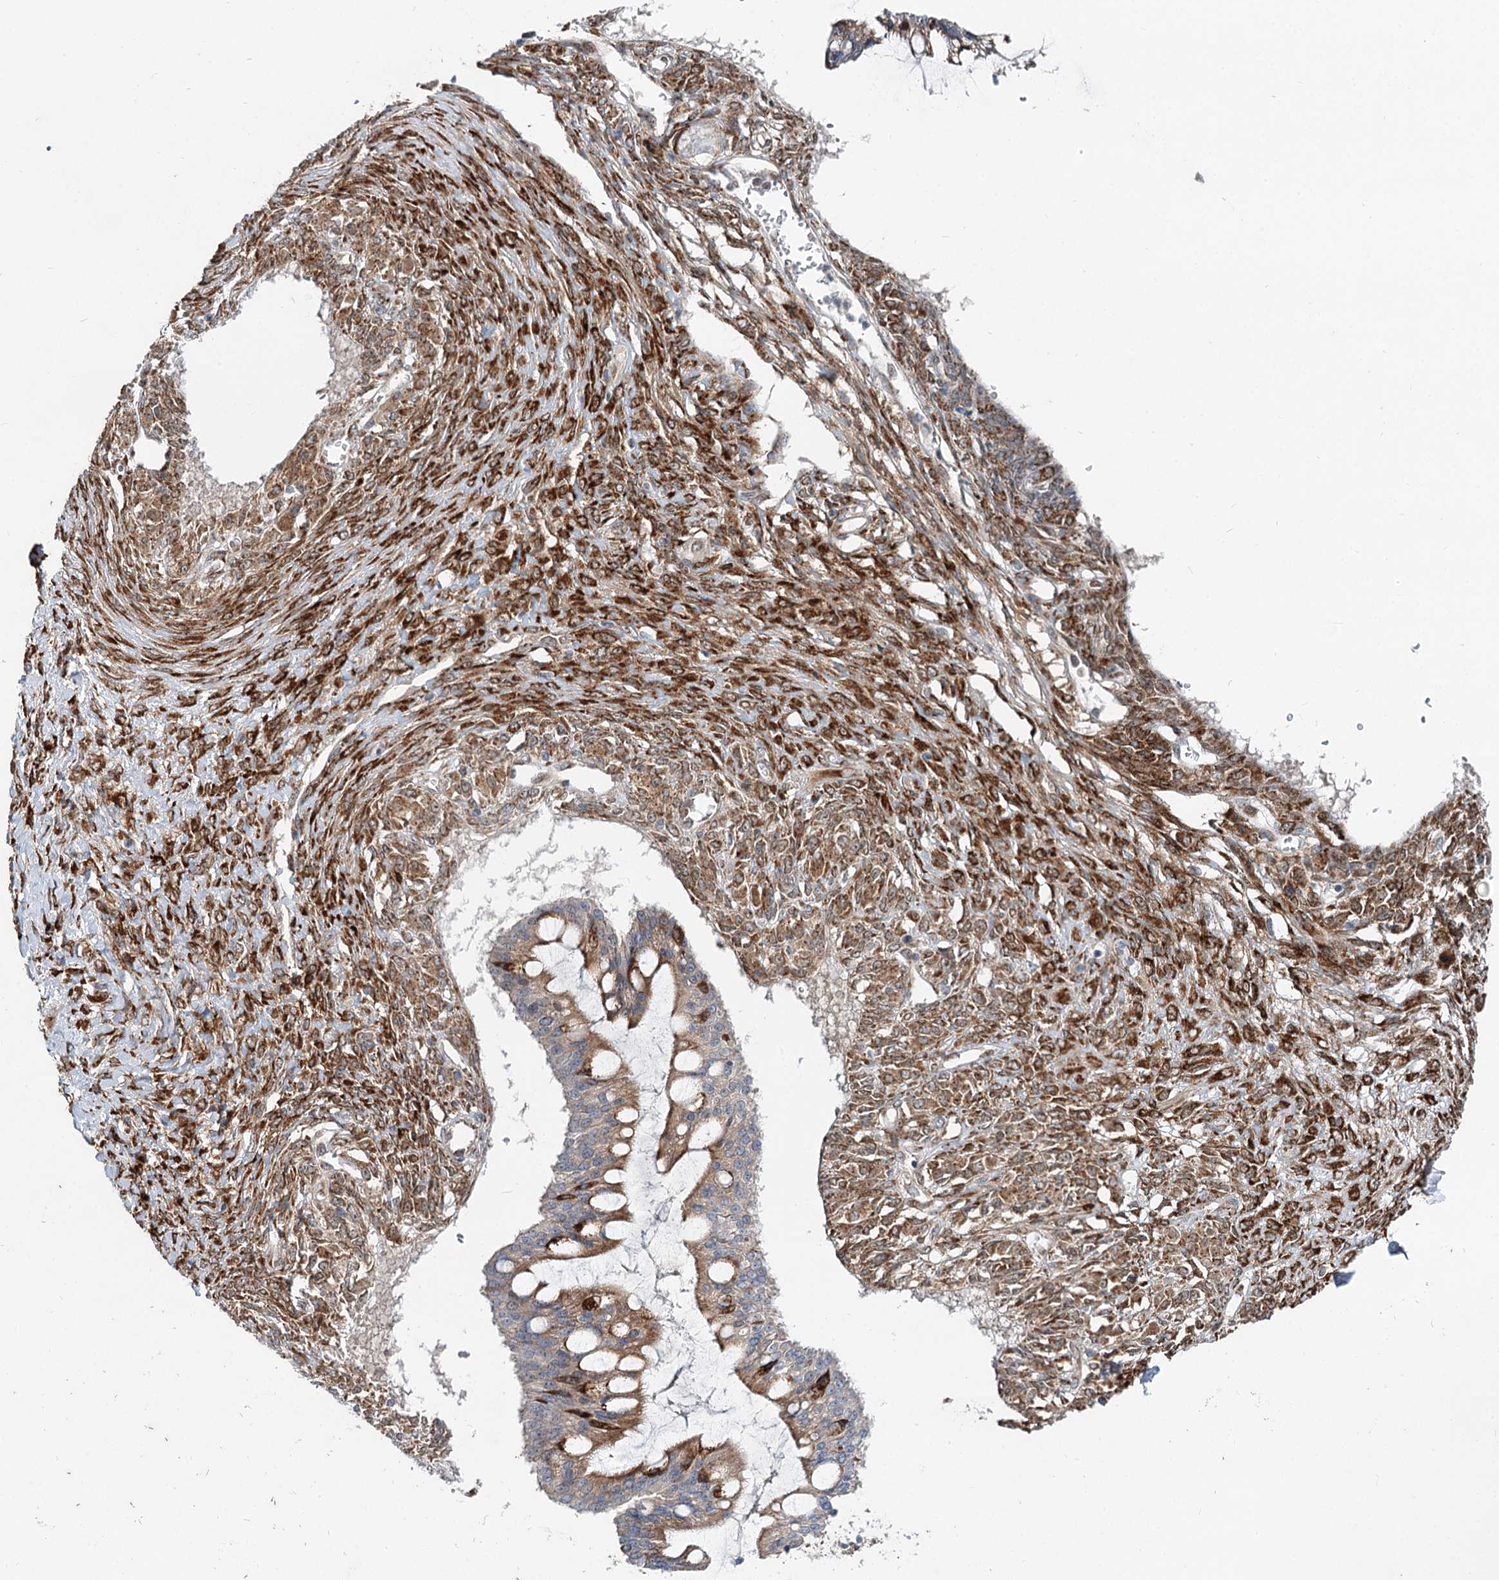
{"staining": {"intensity": "moderate", "quantity": "<25%", "location": "cytoplasmic/membranous"}, "tissue": "ovarian cancer", "cell_type": "Tumor cells", "image_type": "cancer", "snomed": [{"axis": "morphology", "description": "Cystadenocarcinoma, mucinous, NOS"}, {"axis": "topography", "description": "Ovary"}], "caption": "Protein analysis of ovarian cancer (mucinous cystadenocarcinoma) tissue demonstrates moderate cytoplasmic/membranous expression in about <25% of tumor cells.", "gene": "SPART", "patient": {"sex": "female", "age": 73}}